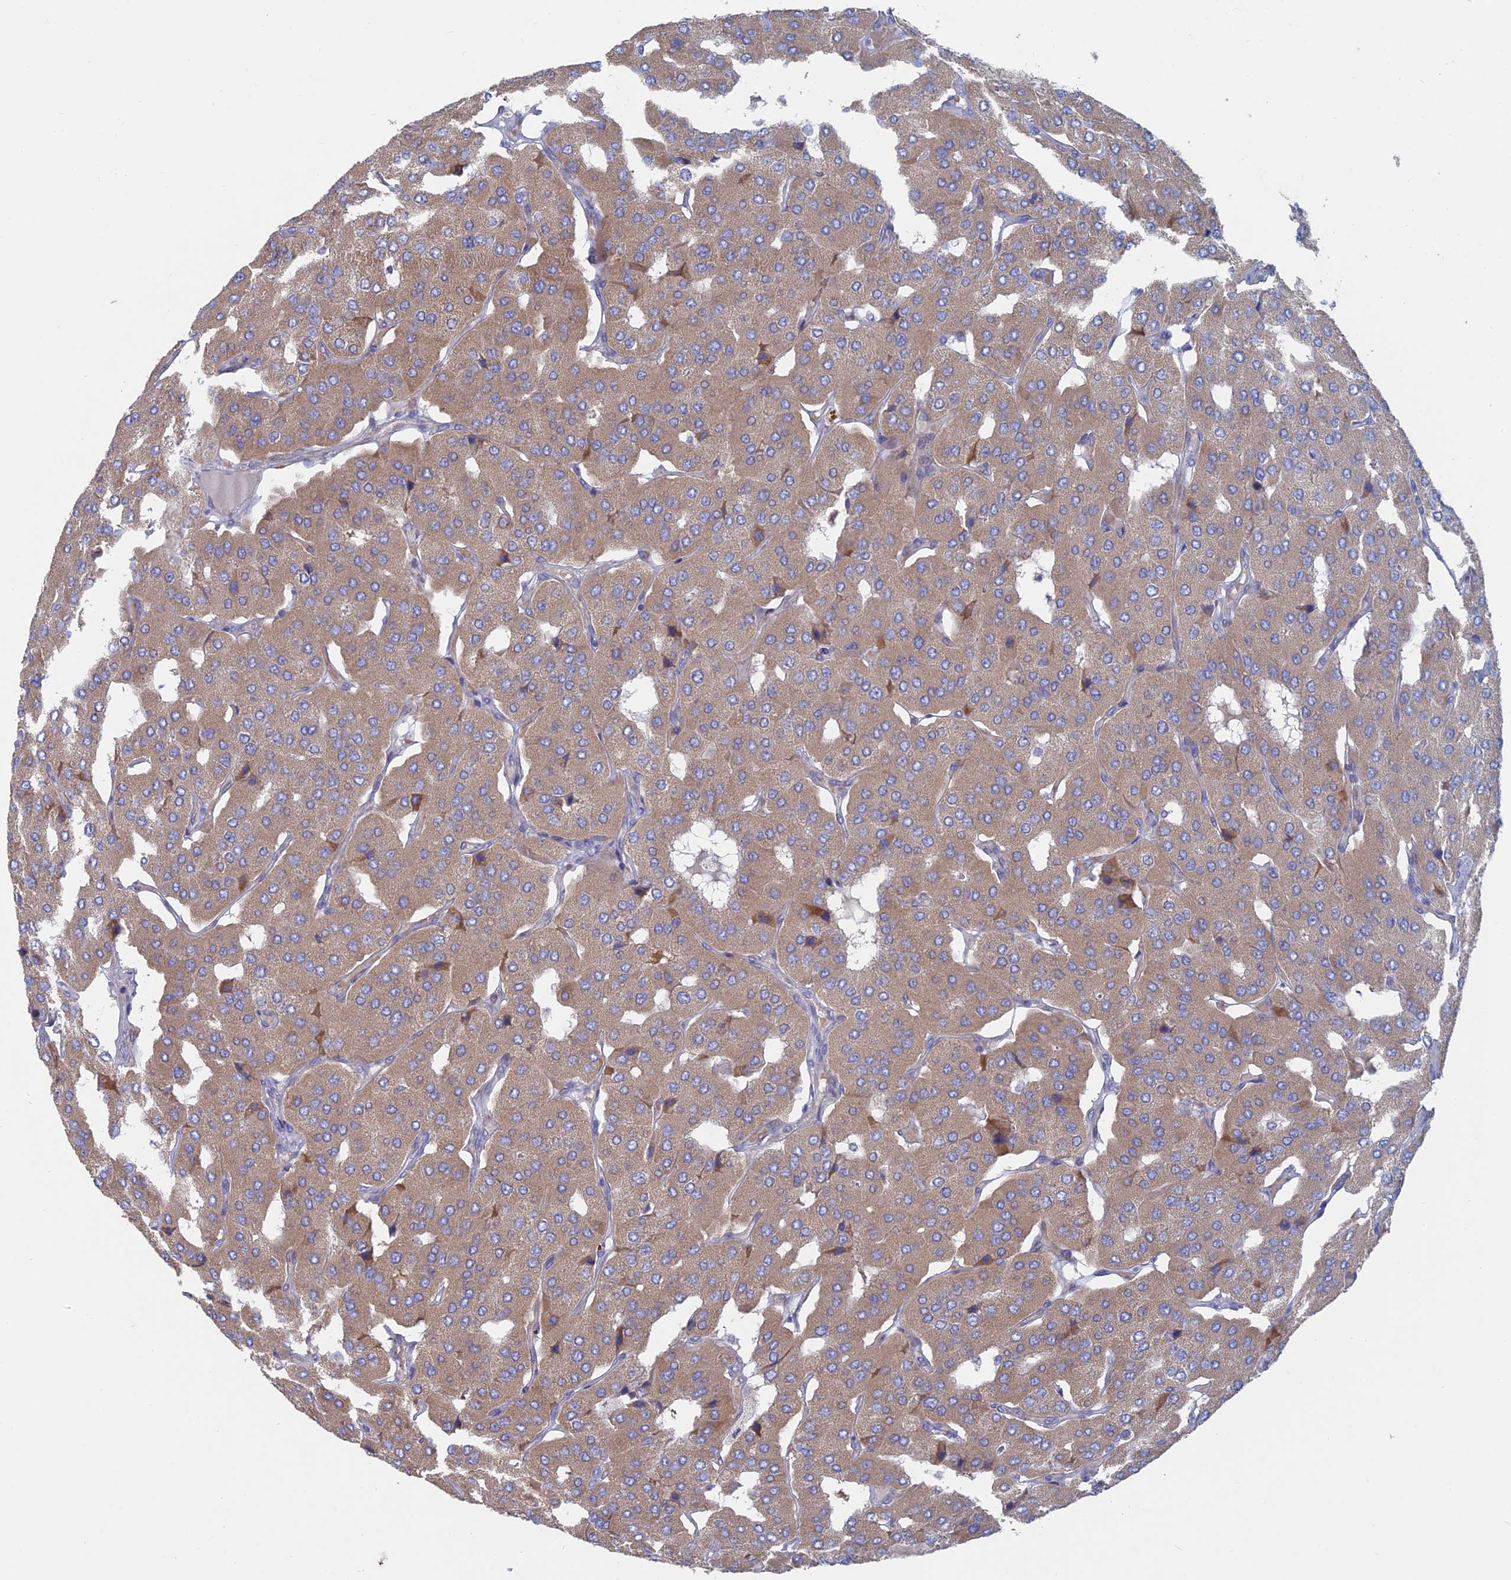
{"staining": {"intensity": "moderate", "quantity": ">75%", "location": "cytoplasmic/membranous"}, "tissue": "parathyroid gland", "cell_type": "Glandular cells", "image_type": "normal", "snomed": [{"axis": "morphology", "description": "Normal tissue, NOS"}, {"axis": "morphology", "description": "Adenoma, NOS"}, {"axis": "topography", "description": "Parathyroid gland"}], "caption": "The immunohistochemical stain shows moderate cytoplasmic/membranous expression in glandular cells of unremarkable parathyroid gland. The staining is performed using DAB brown chromogen to label protein expression. The nuclei are counter-stained blue using hematoxylin.", "gene": "TBC1D30", "patient": {"sex": "female", "age": 86}}